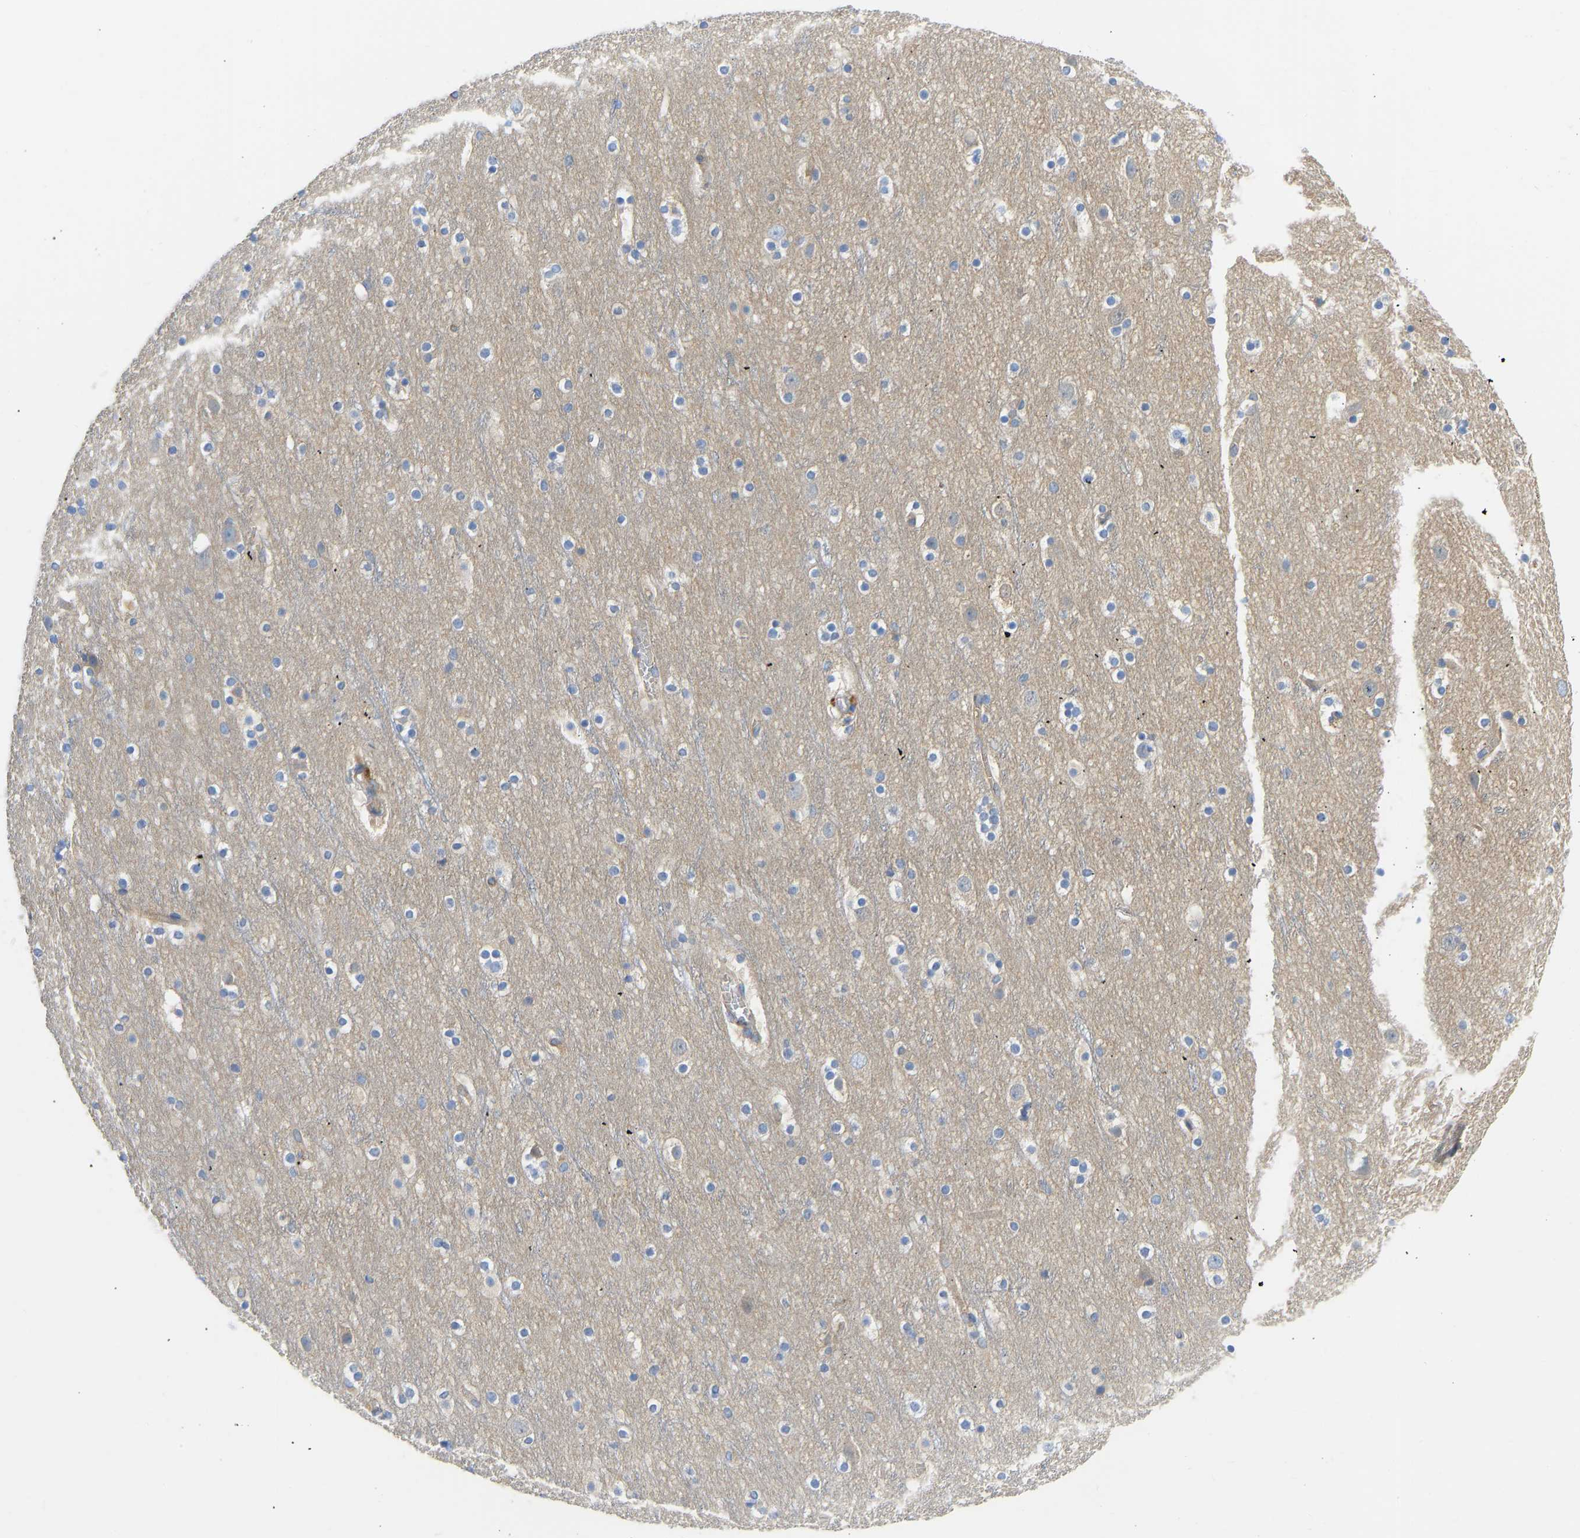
{"staining": {"intensity": "weak", "quantity": ">75%", "location": "cytoplasmic/membranous"}, "tissue": "cerebral cortex", "cell_type": "Endothelial cells", "image_type": "normal", "snomed": [{"axis": "morphology", "description": "Normal tissue, NOS"}, {"axis": "topography", "description": "Cerebral cortex"}], "caption": "The micrograph reveals immunohistochemical staining of unremarkable cerebral cortex. There is weak cytoplasmic/membranous positivity is seen in approximately >75% of endothelial cells. (brown staining indicates protein expression, while blue staining denotes nuclei).", "gene": "CHAD", "patient": {"sex": "male", "age": 45}}